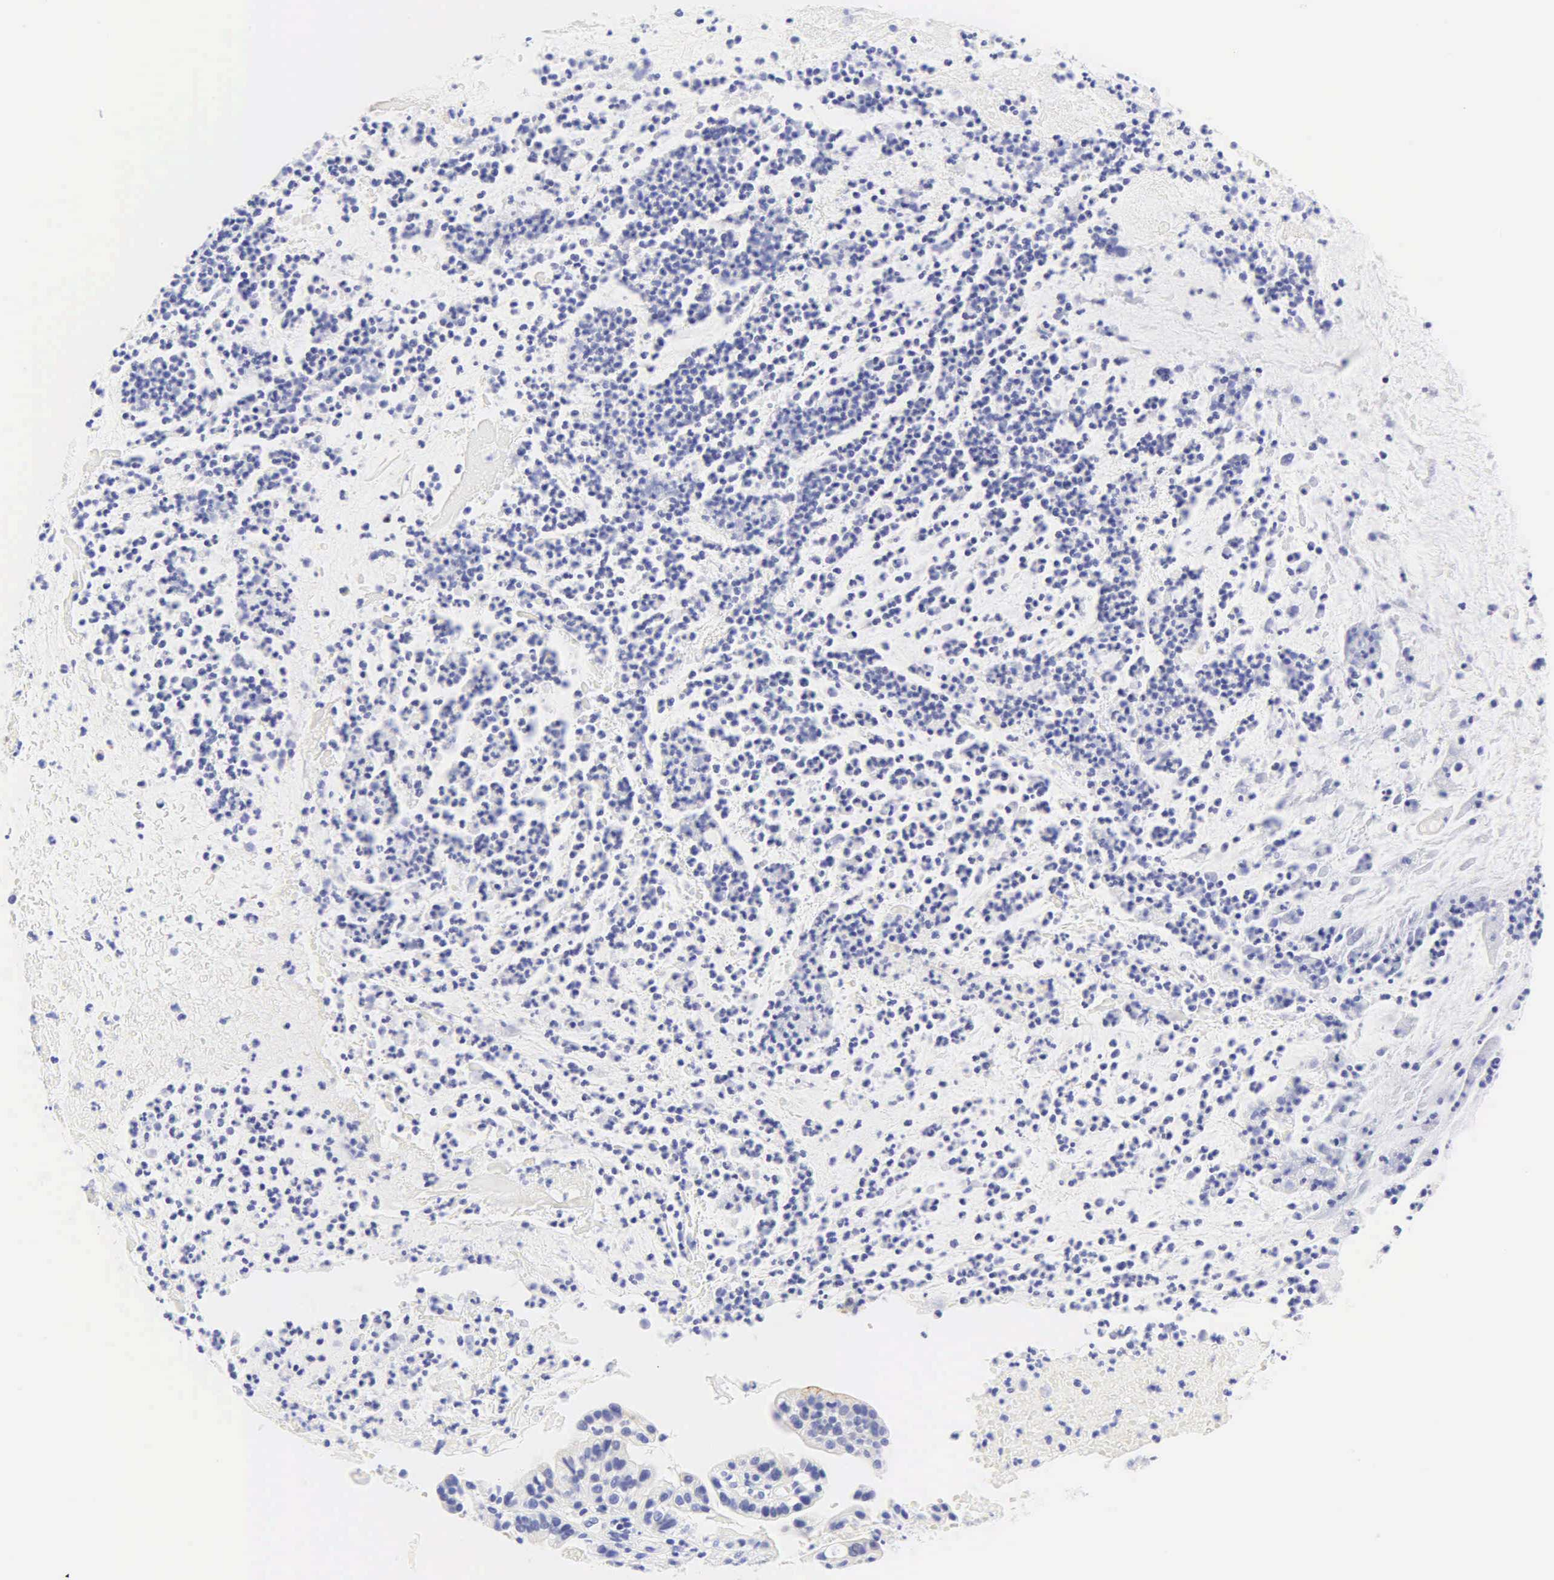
{"staining": {"intensity": "negative", "quantity": "none", "location": "none"}, "tissue": "cervical cancer", "cell_type": "Tumor cells", "image_type": "cancer", "snomed": [{"axis": "morphology", "description": "Adenocarcinoma, NOS"}, {"axis": "topography", "description": "Cervix"}], "caption": "Histopathology image shows no protein staining in tumor cells of cervical cancer (adenocarcinoma) tissue.", "gene": "KRT20", "patient": {"sex": "female", "age": 41}}